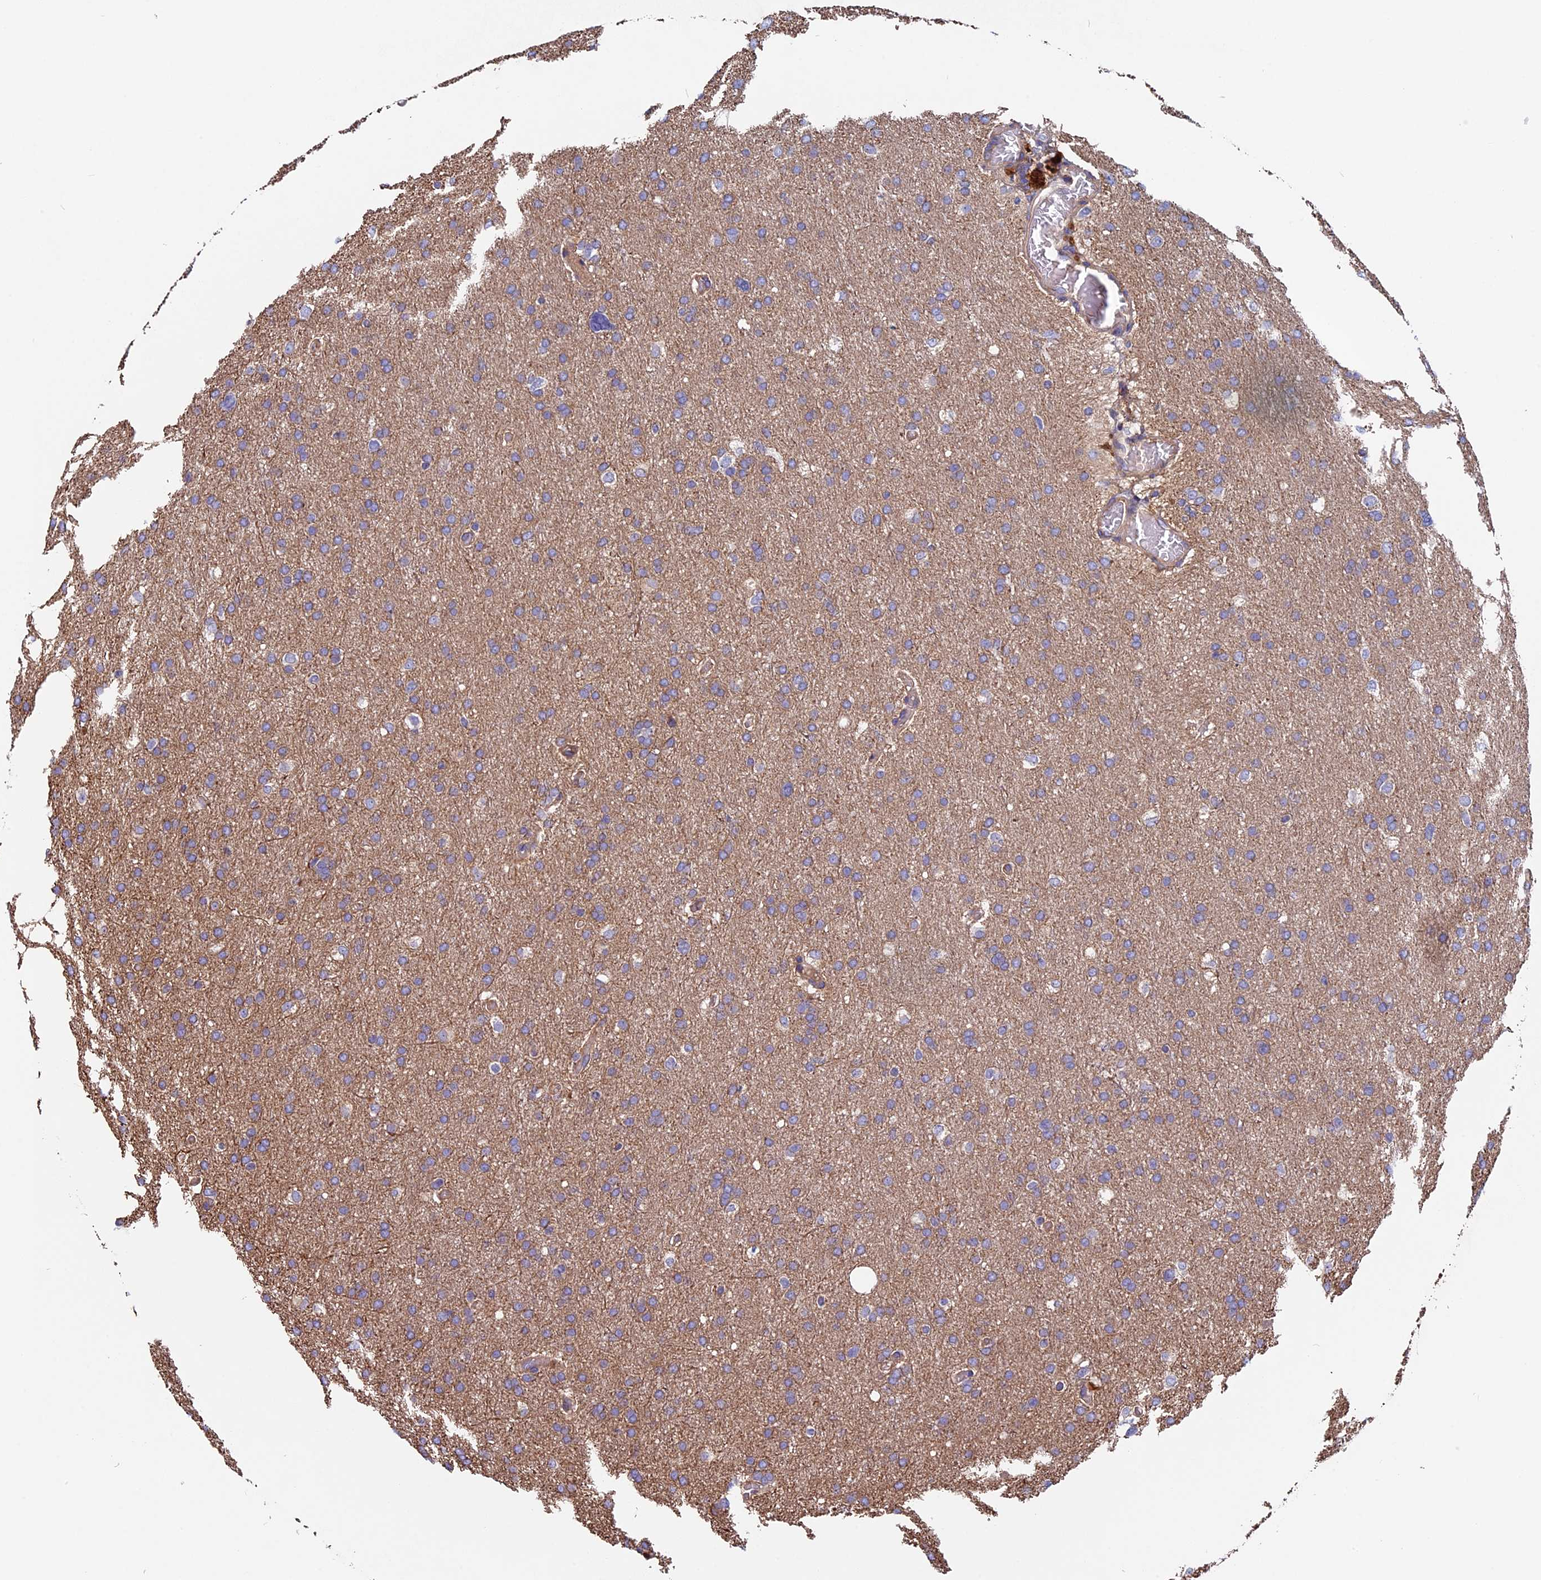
{"staining": {"intensity": "weak", "quantity": "<25%", "location": "cytoplasmic/membranous"}, "tissue": "glioma", "cell_type": "Tumor cells", "image_type": "cancer", "snomed": [{"axis": "morphology", "description": "Glioma, malignant, High grade"}, {"axis": "topography", "description": "Cerebral cortex"}], "caption": "Immunohistochemistry of human malignant high-grade glioma displays no staining in tumor cells.", "gene": "CCDC153", "patient": {"sex": "female", "age": 36}}